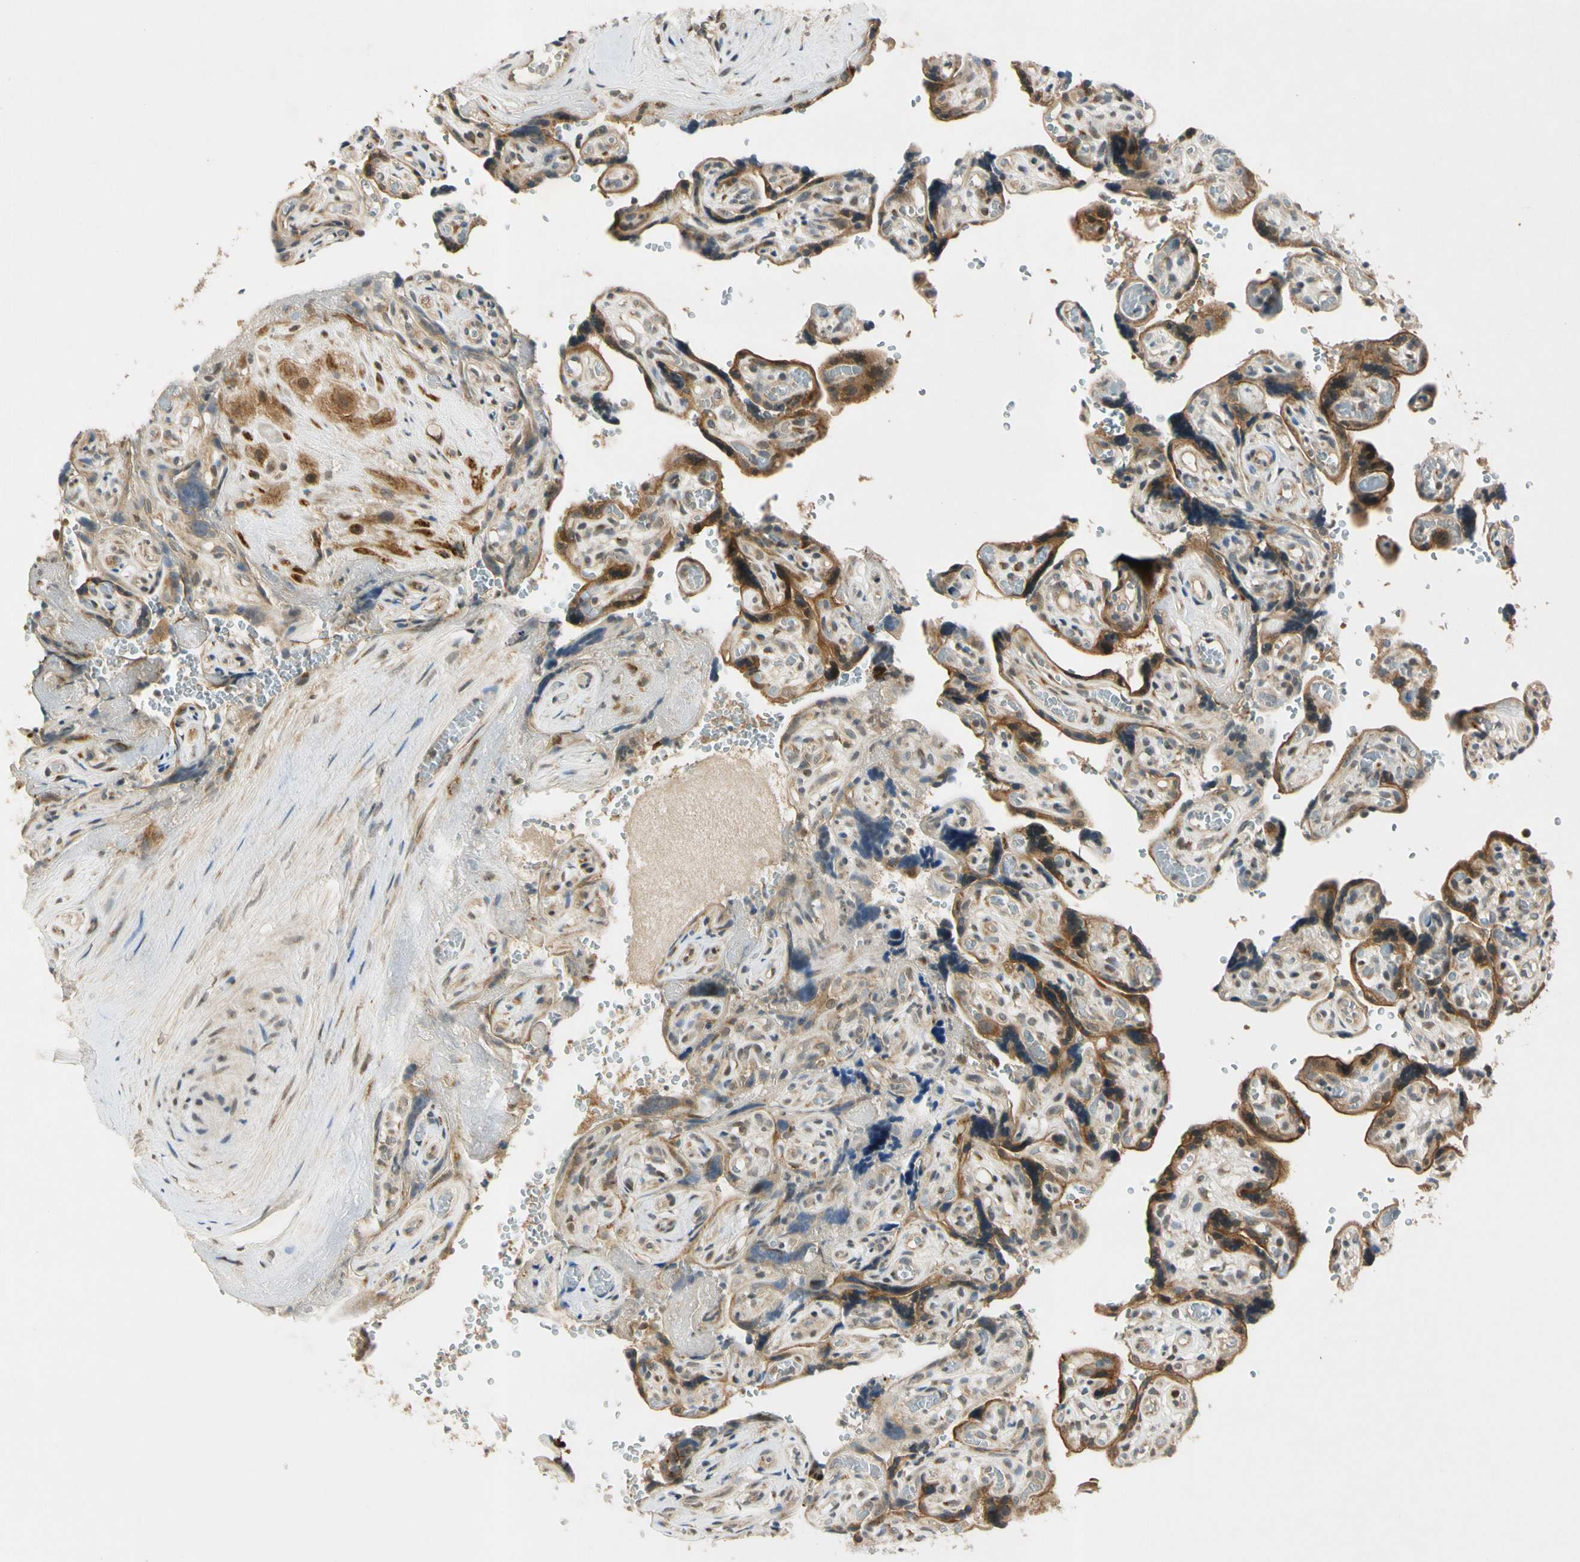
{"staining": {"intensity": "strong", "quantity": ">75%", "location": "cytoplasmic/membranous"}, "tissue": "placenta", "cell_type": "Trophoblastic cells", "image_type": "normal", "snomed": [{"axis": "morphology", "description": "Normal tissue, NOS"}, {"axis": "topography", "description": "Placenta"}], "caption": "Trophoblastic cells reveal high levels of strong cytoplasmic/membranous staining in approximately >75% of cells in unremarkable human placenta. Using DAB (3,3'-diaminobenzidine) (brown) and hematoxylin (blue) stains, captured at high magnification using brightfield microscopy.", "gene": "RPS6KB2", "patient": {"sex": "female", "age": 30}}